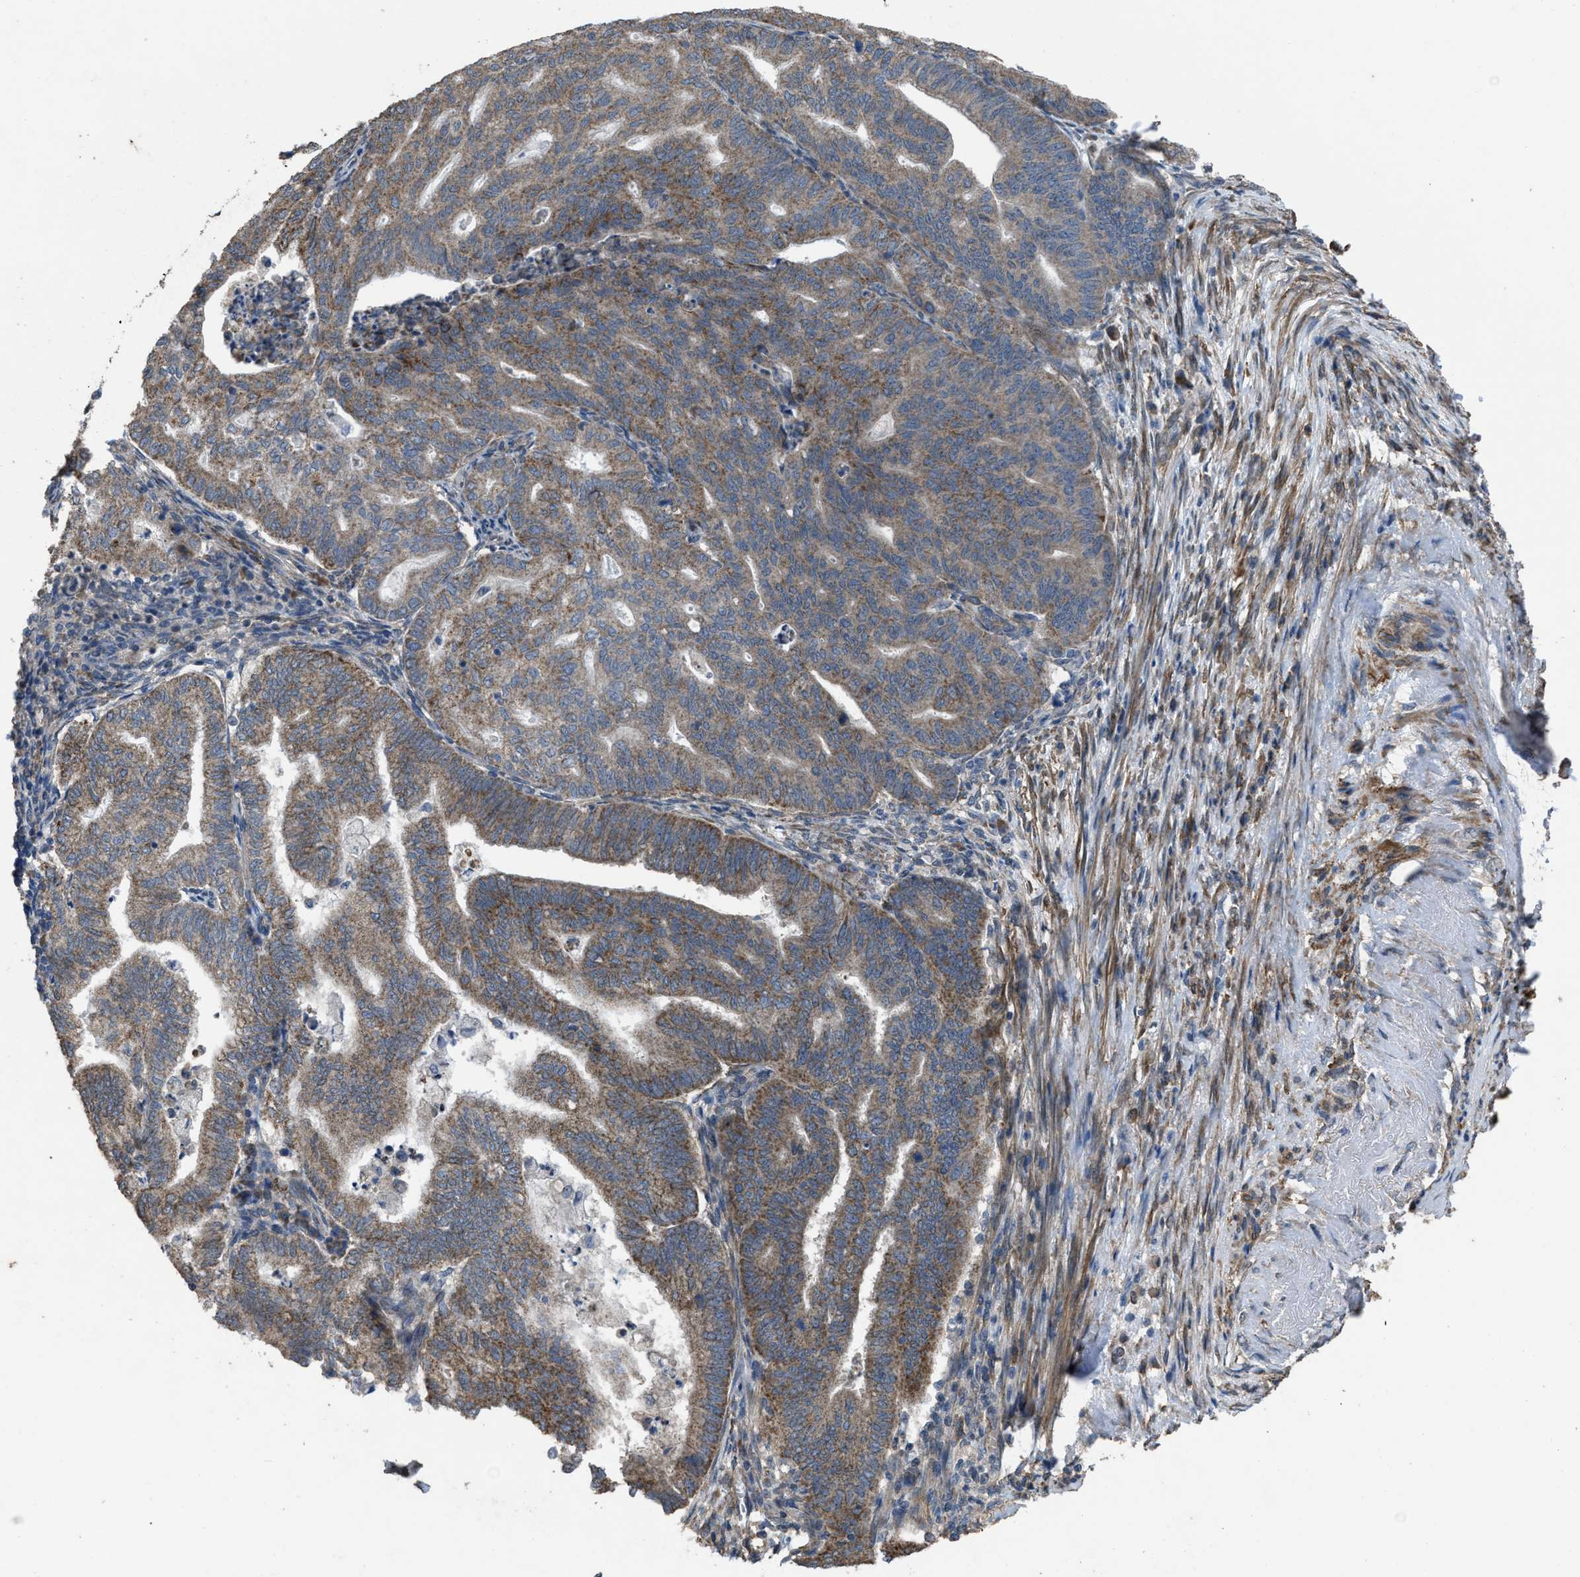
{"staining": {"intensity": "moderate", "quantity": ">75%", "location": "cytoplasmic/membranous"}, "tissue": "endometrial cancer", "cell_type": "Tumor cells", "image_type": "cancer", "snomed": [{"axis": "morphology", "description": "Polyp, NOS"}, {"axis": "morphology", "description": "Adenocarcinoma, NOS"}, {"axis": "morphology", "description": "Adenoma, NOS"}, {"axis": "topography", "description": "Endometrium"}], "caption": "High-power microscopy captured an immunohistochemistry (IHC) micrograph of endometrial cancer, revealing moderate cytoplasmic/membranous staining in about >75% of tumor cells. The staining was performed using DAB, with brown indicating positive protein expression. Nuclei are stained blue with hematoxylin.", "gene": "ARL6", "patient": {"sex": "female", "age": 79}}